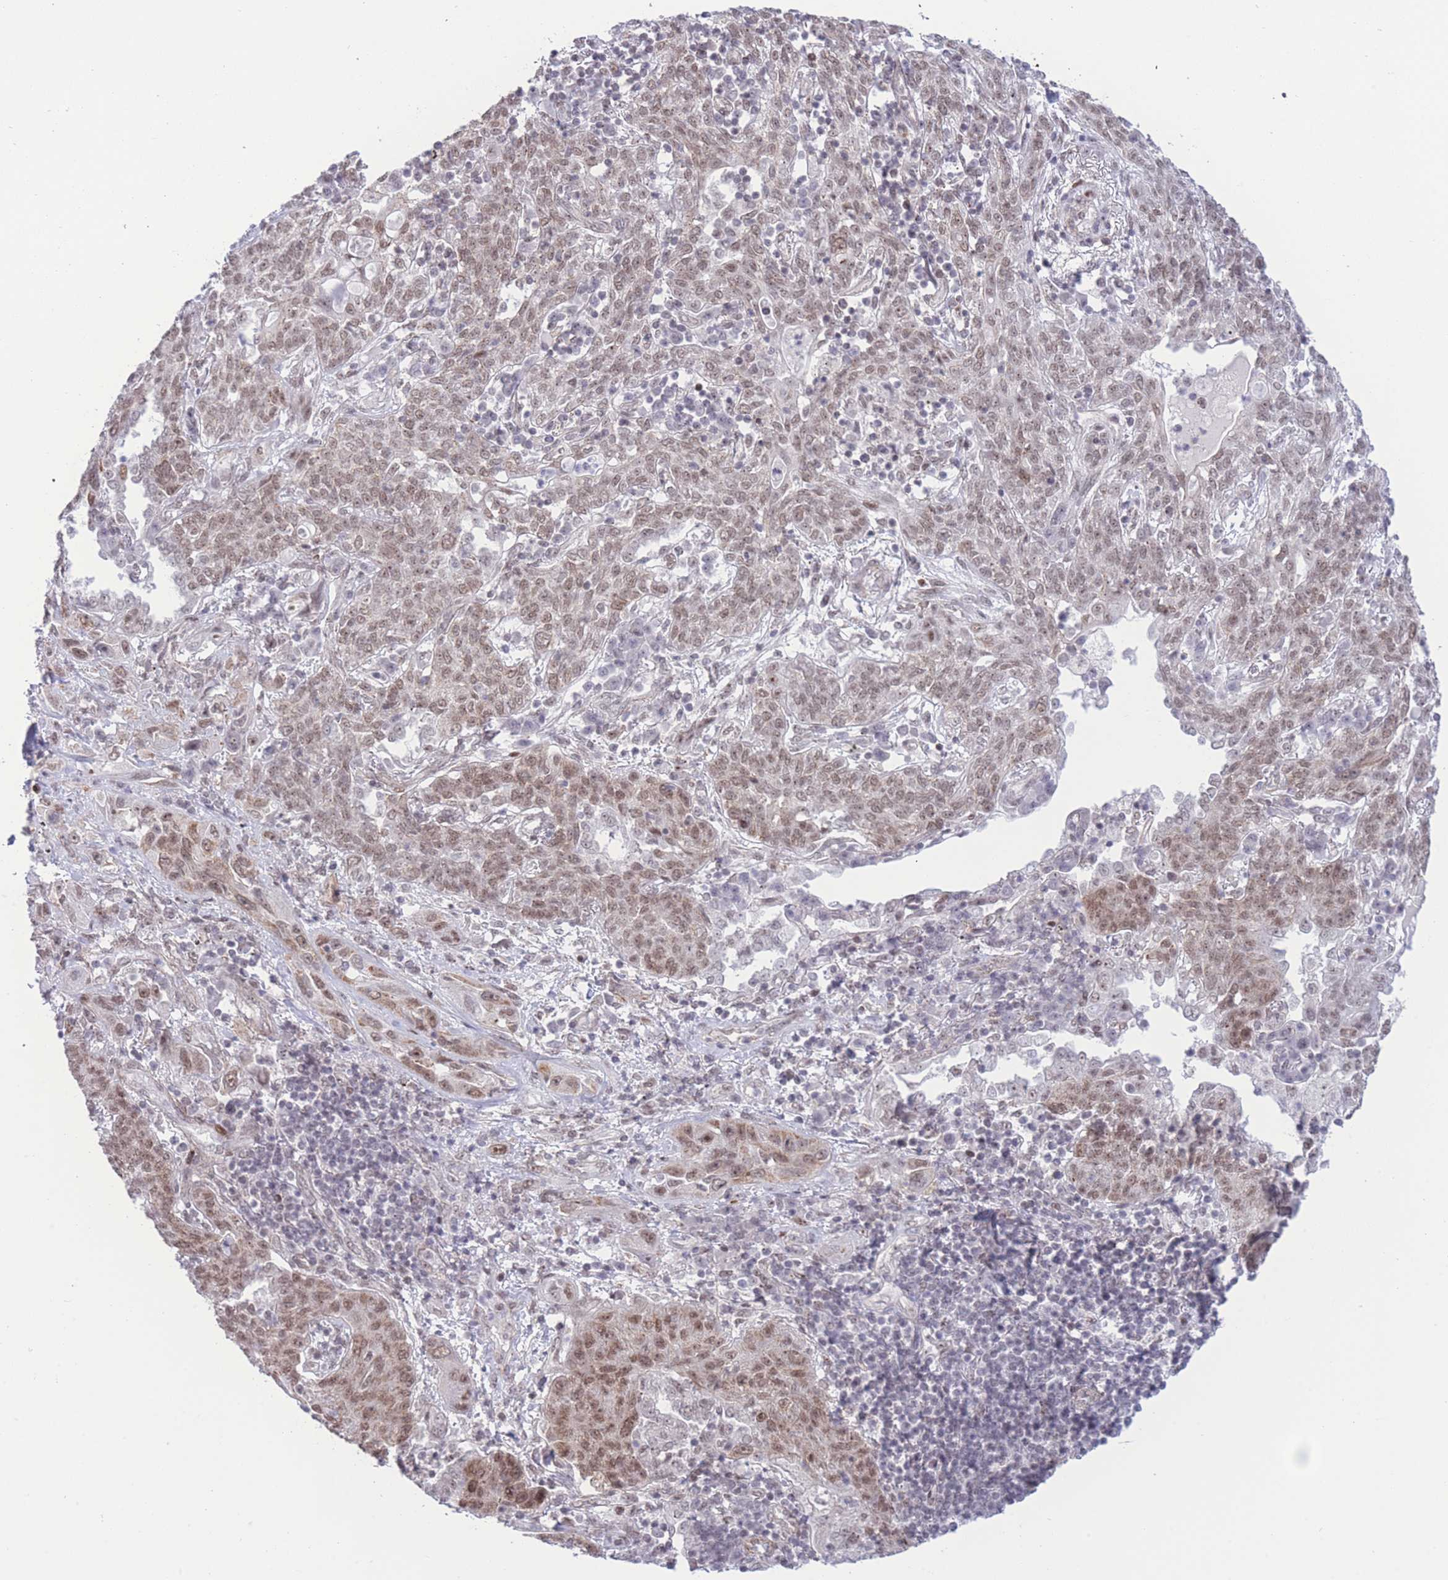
{"staining": {"intensity": "moderate", "quantity": ">75%", "location": "nuclear"}, "tissue": "lung cancer", "cell_type": "Tumor cells", "image_type": "cancer", "snomed": [{"axis": "morphology", "description": "Squamous cell carcinoma, NOS"}, {"axis": "topography", "description": "Lung"}], "caption": "High-power microscopy captured an immunohistochemistry photomicrograph of lung cancer, revealing moderate nuclear staining in approximately >75% of tumor cells.", "gene": "PCIF1", "patient": {"sex": "female", "age": 70}}